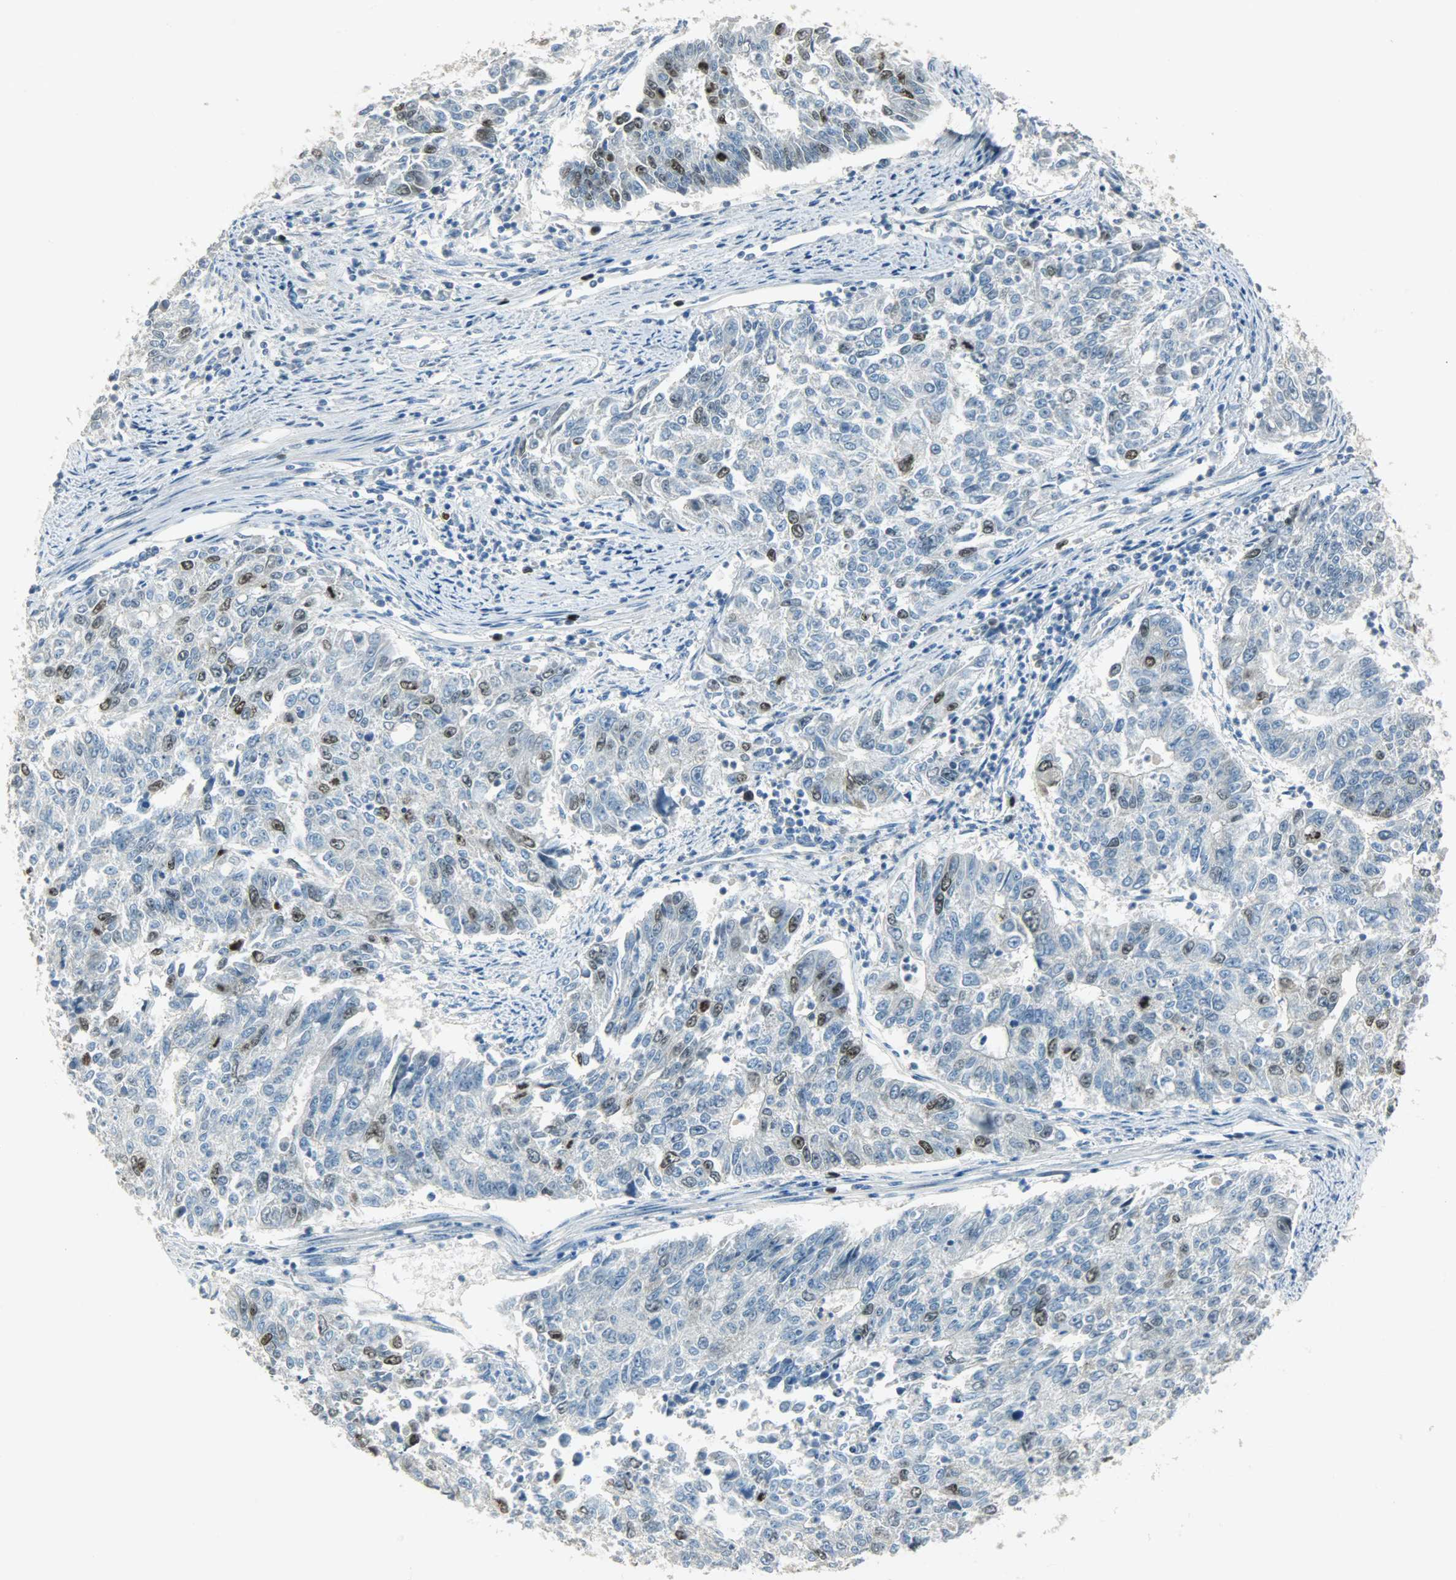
{"staining": {"intensity": "strong", "quantity": "<25%", "location": "nuclear"}, "tissue": "endometrial cancer", "cell_type": "Tumor cells", "image_type": "cancer", "snomed": [{"axis": "morphology", "description": "Adenocarcinoma, NOS"}, {"axis": "topography", "description": "Endometrium"}], "caption": "Approximately <25% of tumor cells in human endometrial cancer display strong nuclear protein staining as visualized by brown immunohistochemical staining.", "gene": "TPX2", "patient": {"sex": "female", "age": 42}}